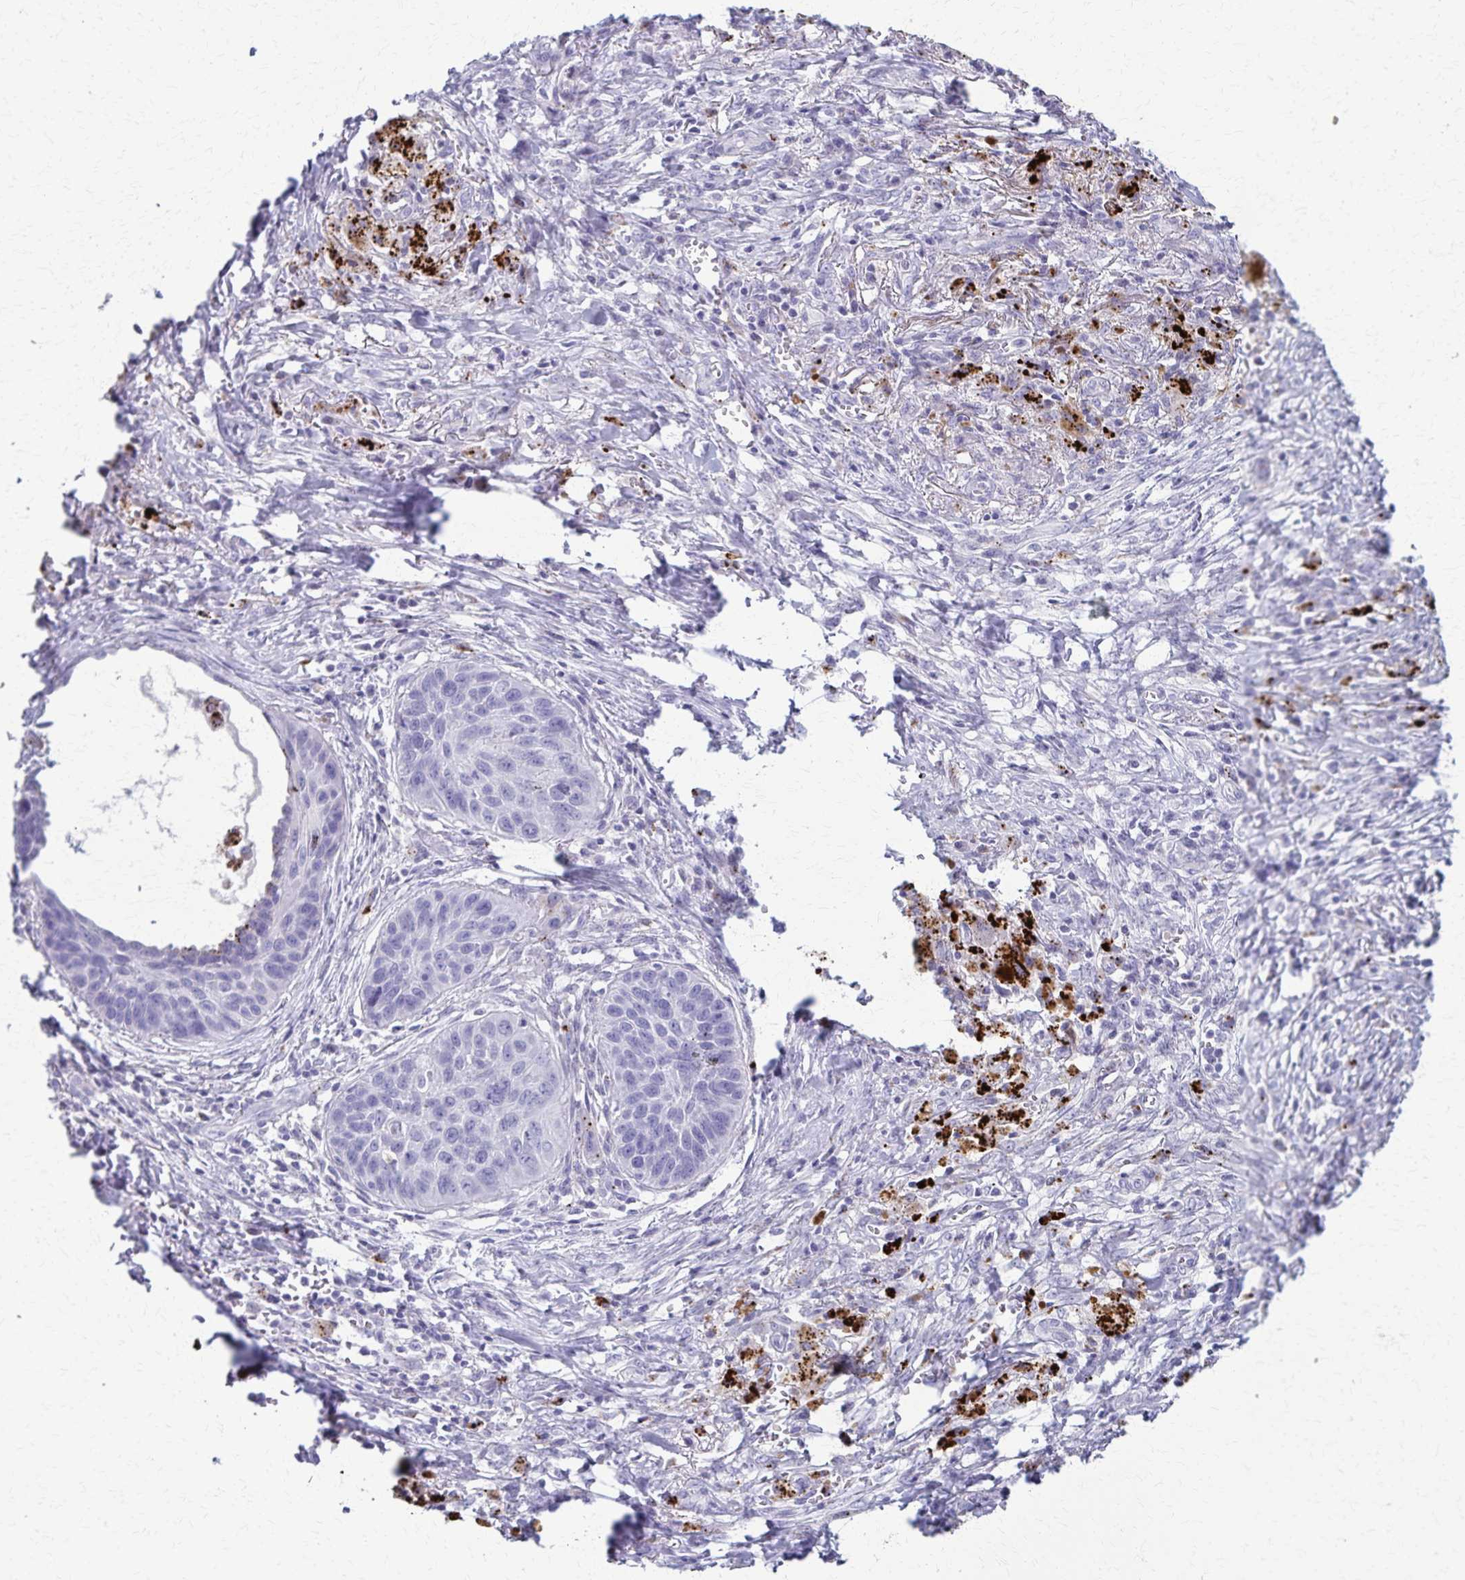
{"staining": {"intensity": "negative", "quantity": "none", "location": "none"}, "tissue": "lung cancer", "cell_type": "Tumor cells", "image_type": "cancer", "snomed": [{"axis": "morphology", "description": "Squamous cell carcinoma, NOS"}, {"axis": "topography", "description": "Lung"}], "caption": "The image displays no staining of tumor cells in lung squamous cell carcinoma.", "gene": "TMEM60", "patient": {"sex": "male", "age": 71}}